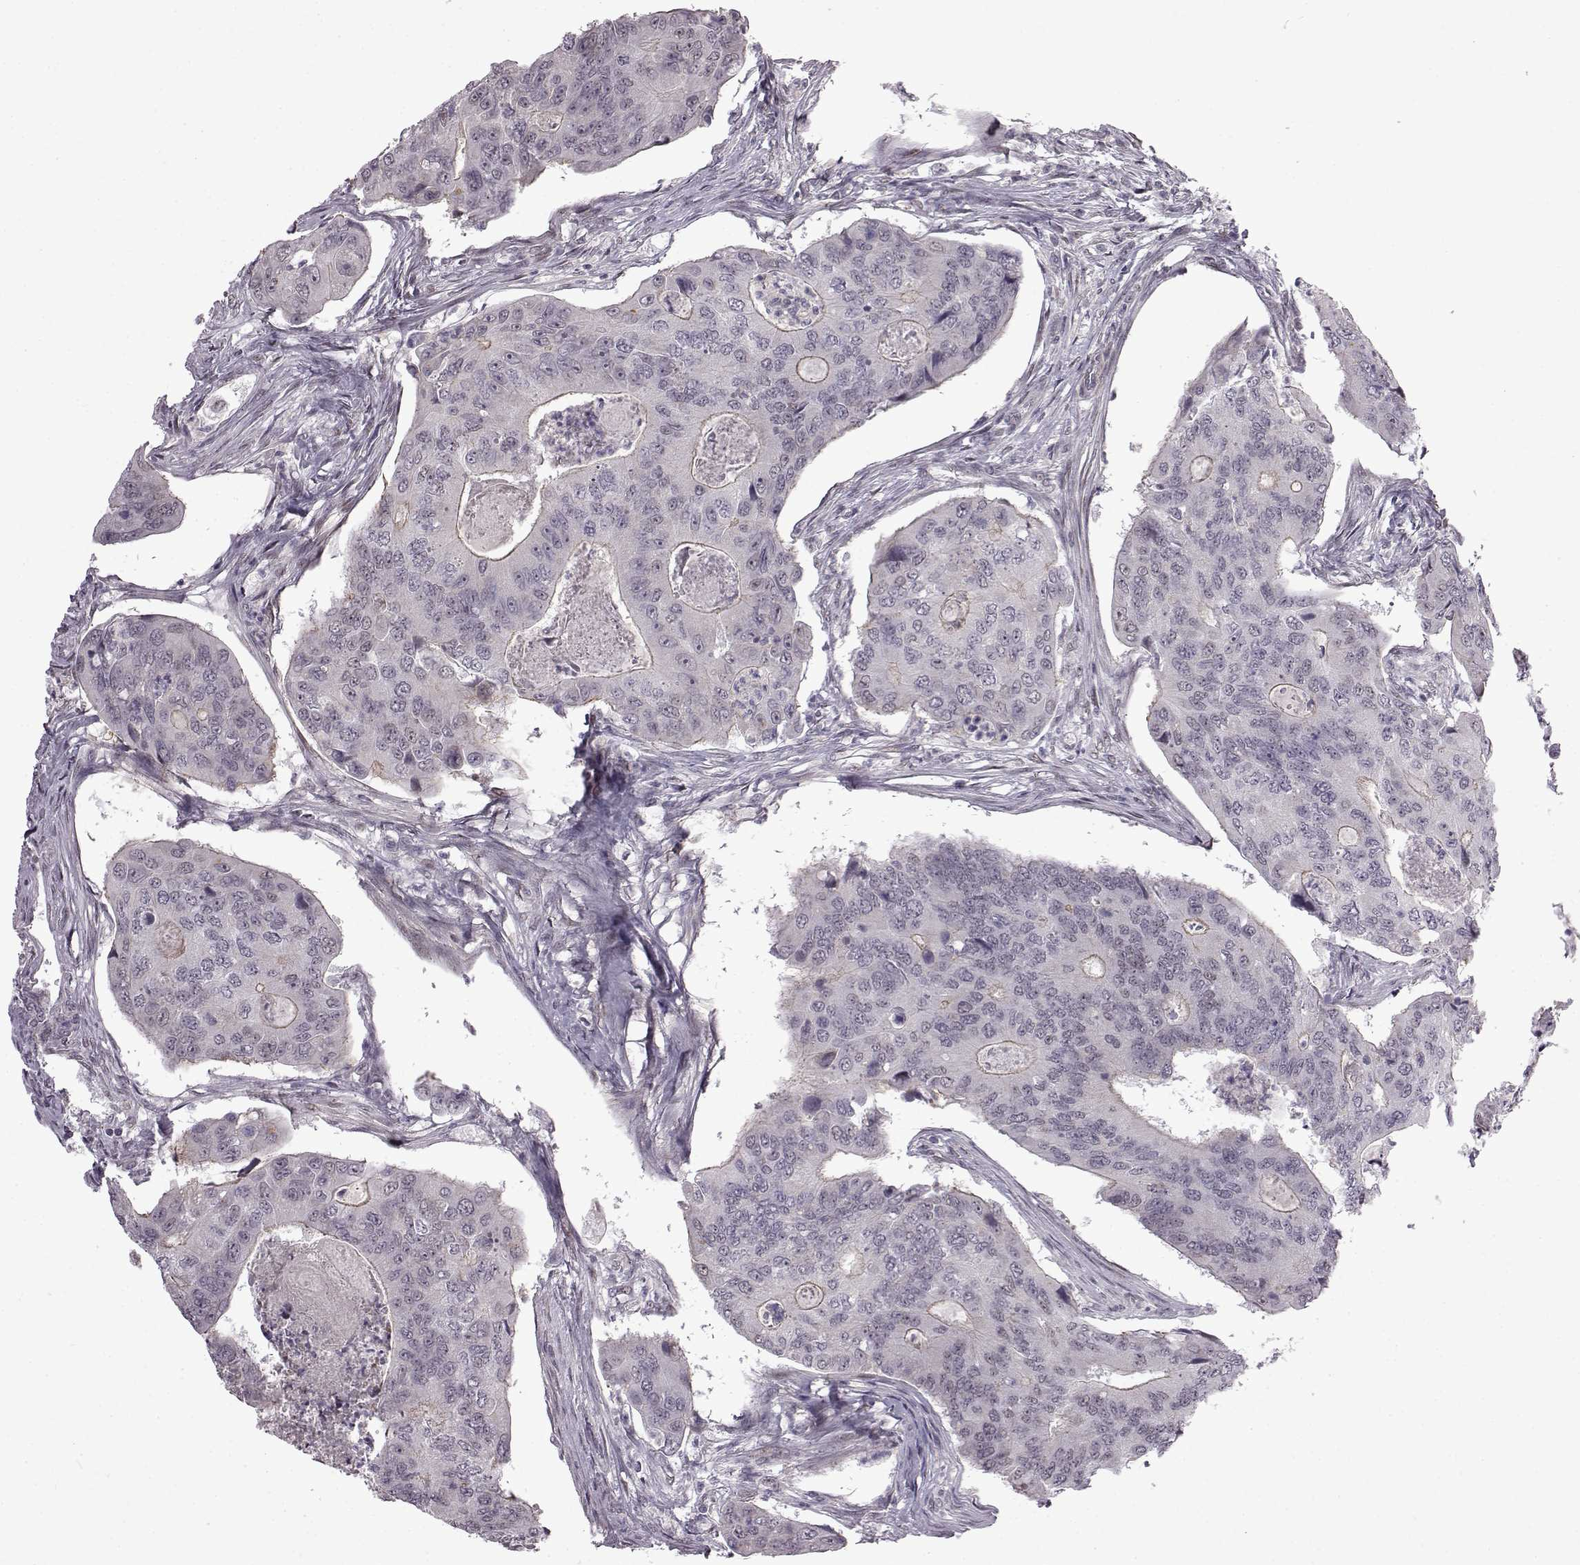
{"staining": {"intensity": "negative", "quantity": "none", "location": "none"}, "tissue": "colorectal cancer", "cell_type": "Tumor cells", "image_type": "cancer", "snomed": [{"axis": "morphology", "description": "Adenocarcinoma, NOS"}, {"axis": "topography", "description": "Colon"}], "caption": "Immunohistochemistry image of human colorectal cancer (adenocarcinoma) stained for a protein (brown), which shows no expression in tumor cells. (DAB immunohistochemistry (IHC) with hematoxylin counter stain).", "gene": "SYNPO2", "patient": {"sex": "female", "age": 67}}